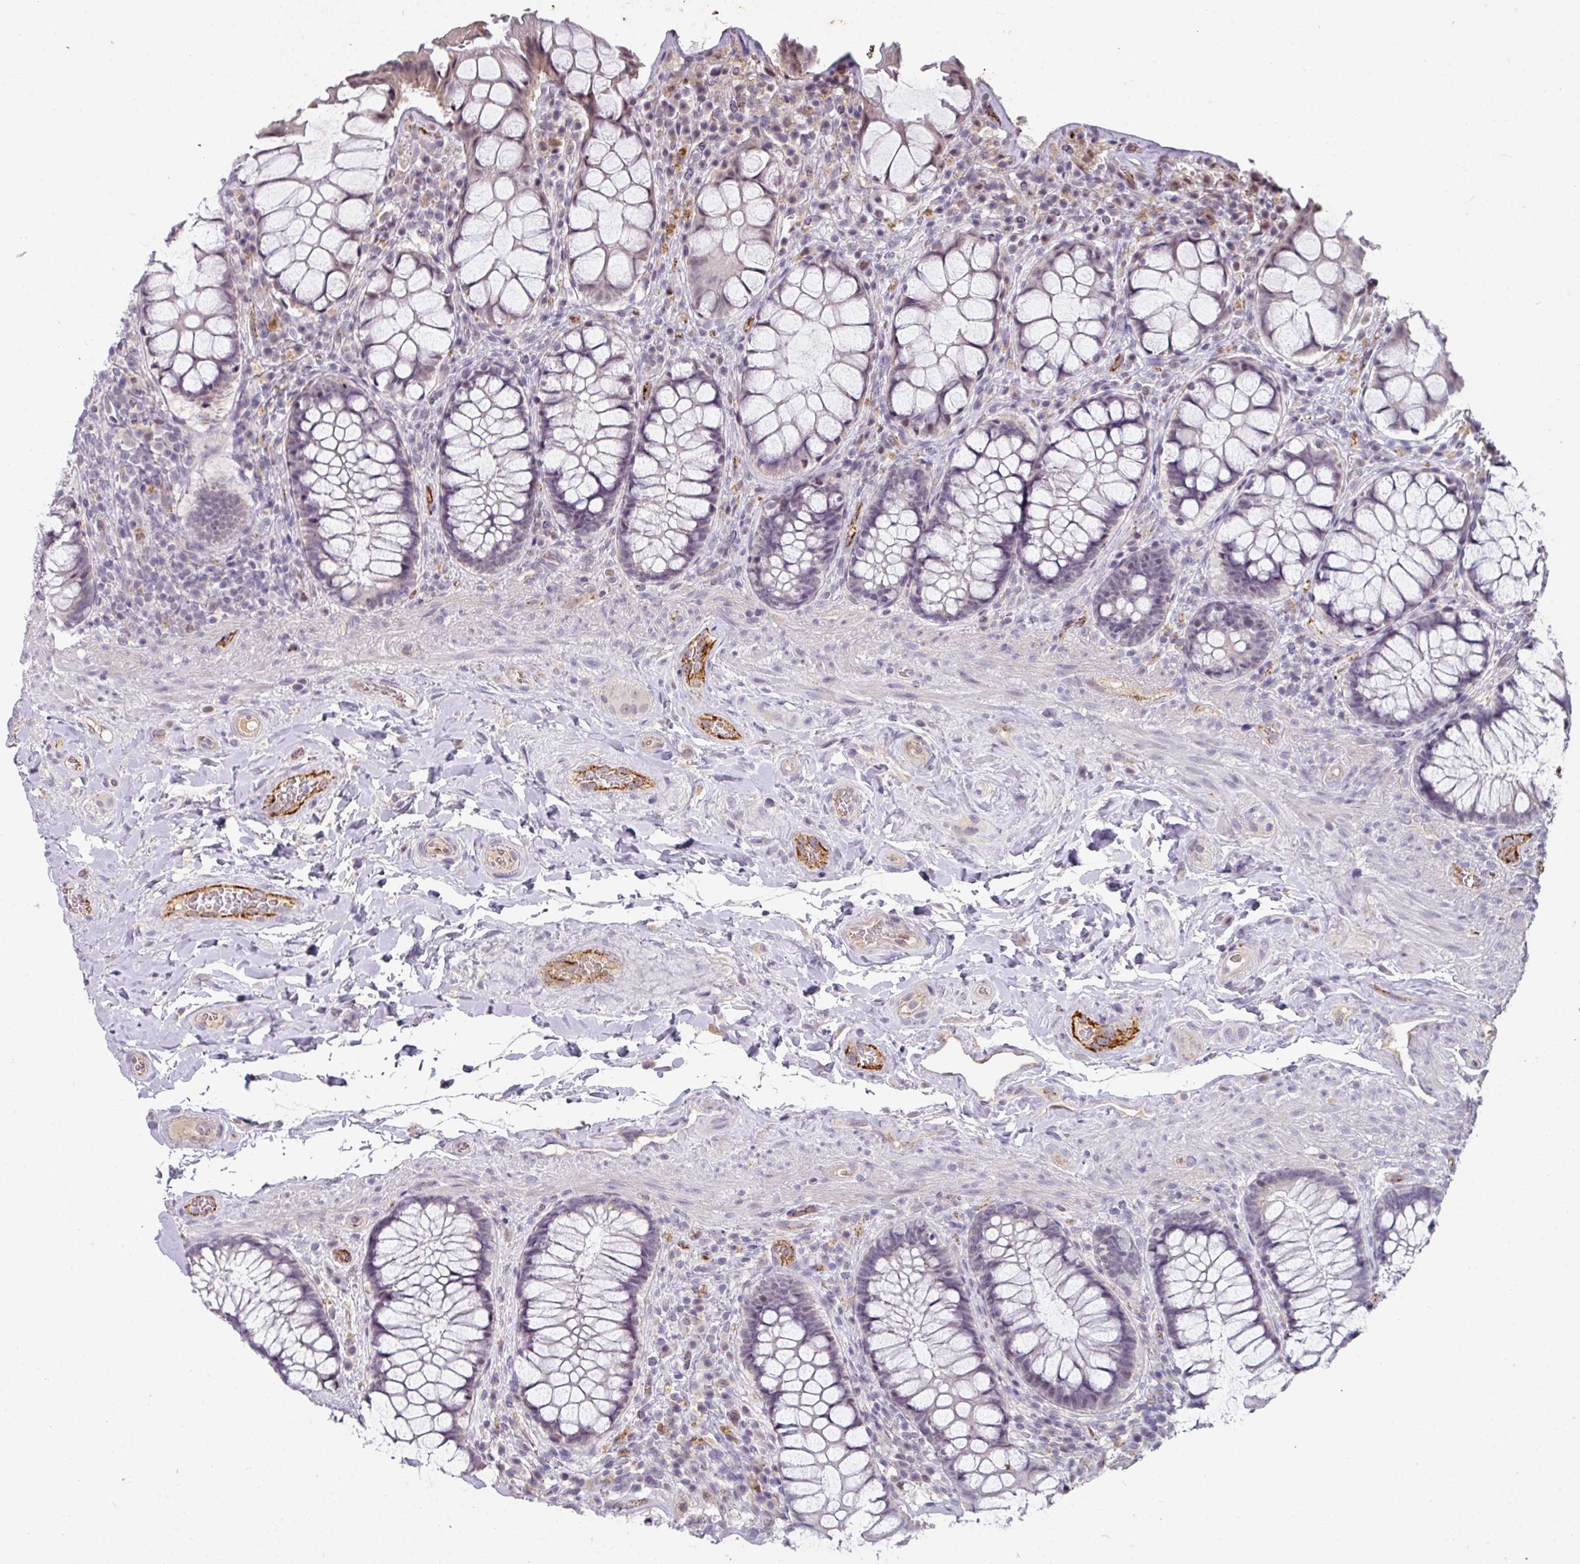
{"staining": {"intensity": "negative", "quantity": "none", "location": "none"}, "tissue": "rectum", "cell_type": "Glandular cells", "image_type": "normal", "snomed": [{"axis": "morphology", "description": "Normal tissue, NOS"}, {"axis": "topography", "description": "Rectum"}], "caption": "Human rectum stained for a protein using IHC displays no positivity in glandular cells.", "gene": "SIDT2", "patient": {"sex": "female", "age": 58}}